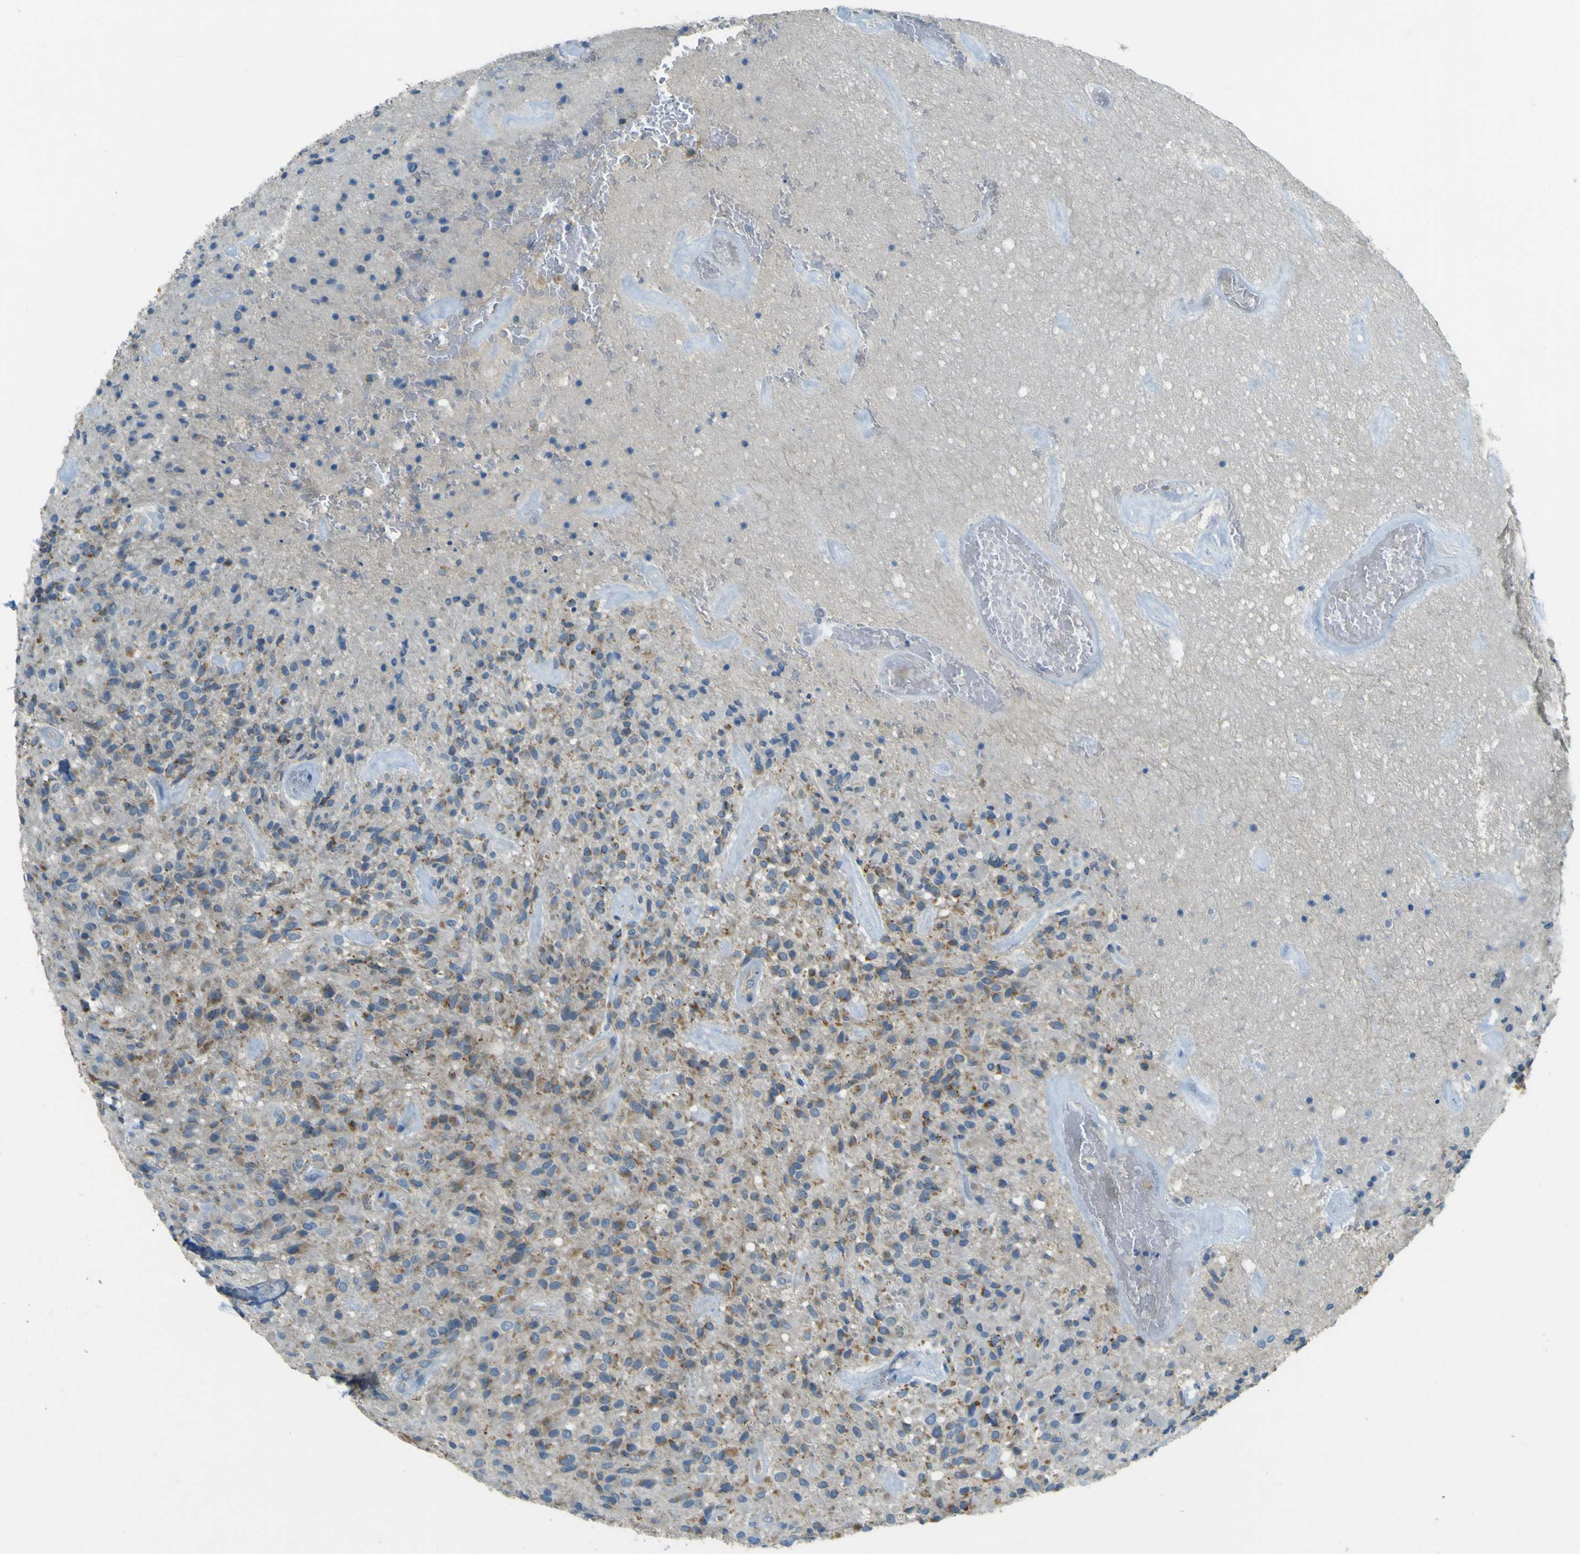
{"staining": {"intensity": "moderate", "quantity": "25%-75%", "location": "cytoplasmic/membranous"}, "tissue": "glioma", "cell_type": "Tumor cells", "image_type": "cancer", "snomed": [{"axis": "morphology", "description": "Glioma, malignant, High grade"}, {"axis": "topography", "description": "Brain"}], "caption": "An immunohistochemistry (IHC) image of tumor tissue is shown. Protein staining in brown highlights moderate cytoplasmic/membranous positivity in malignant glioma (high-grade) within tumor cells.", "gene": "FKTN", "patient": {"sex": "male", "age": 71}}